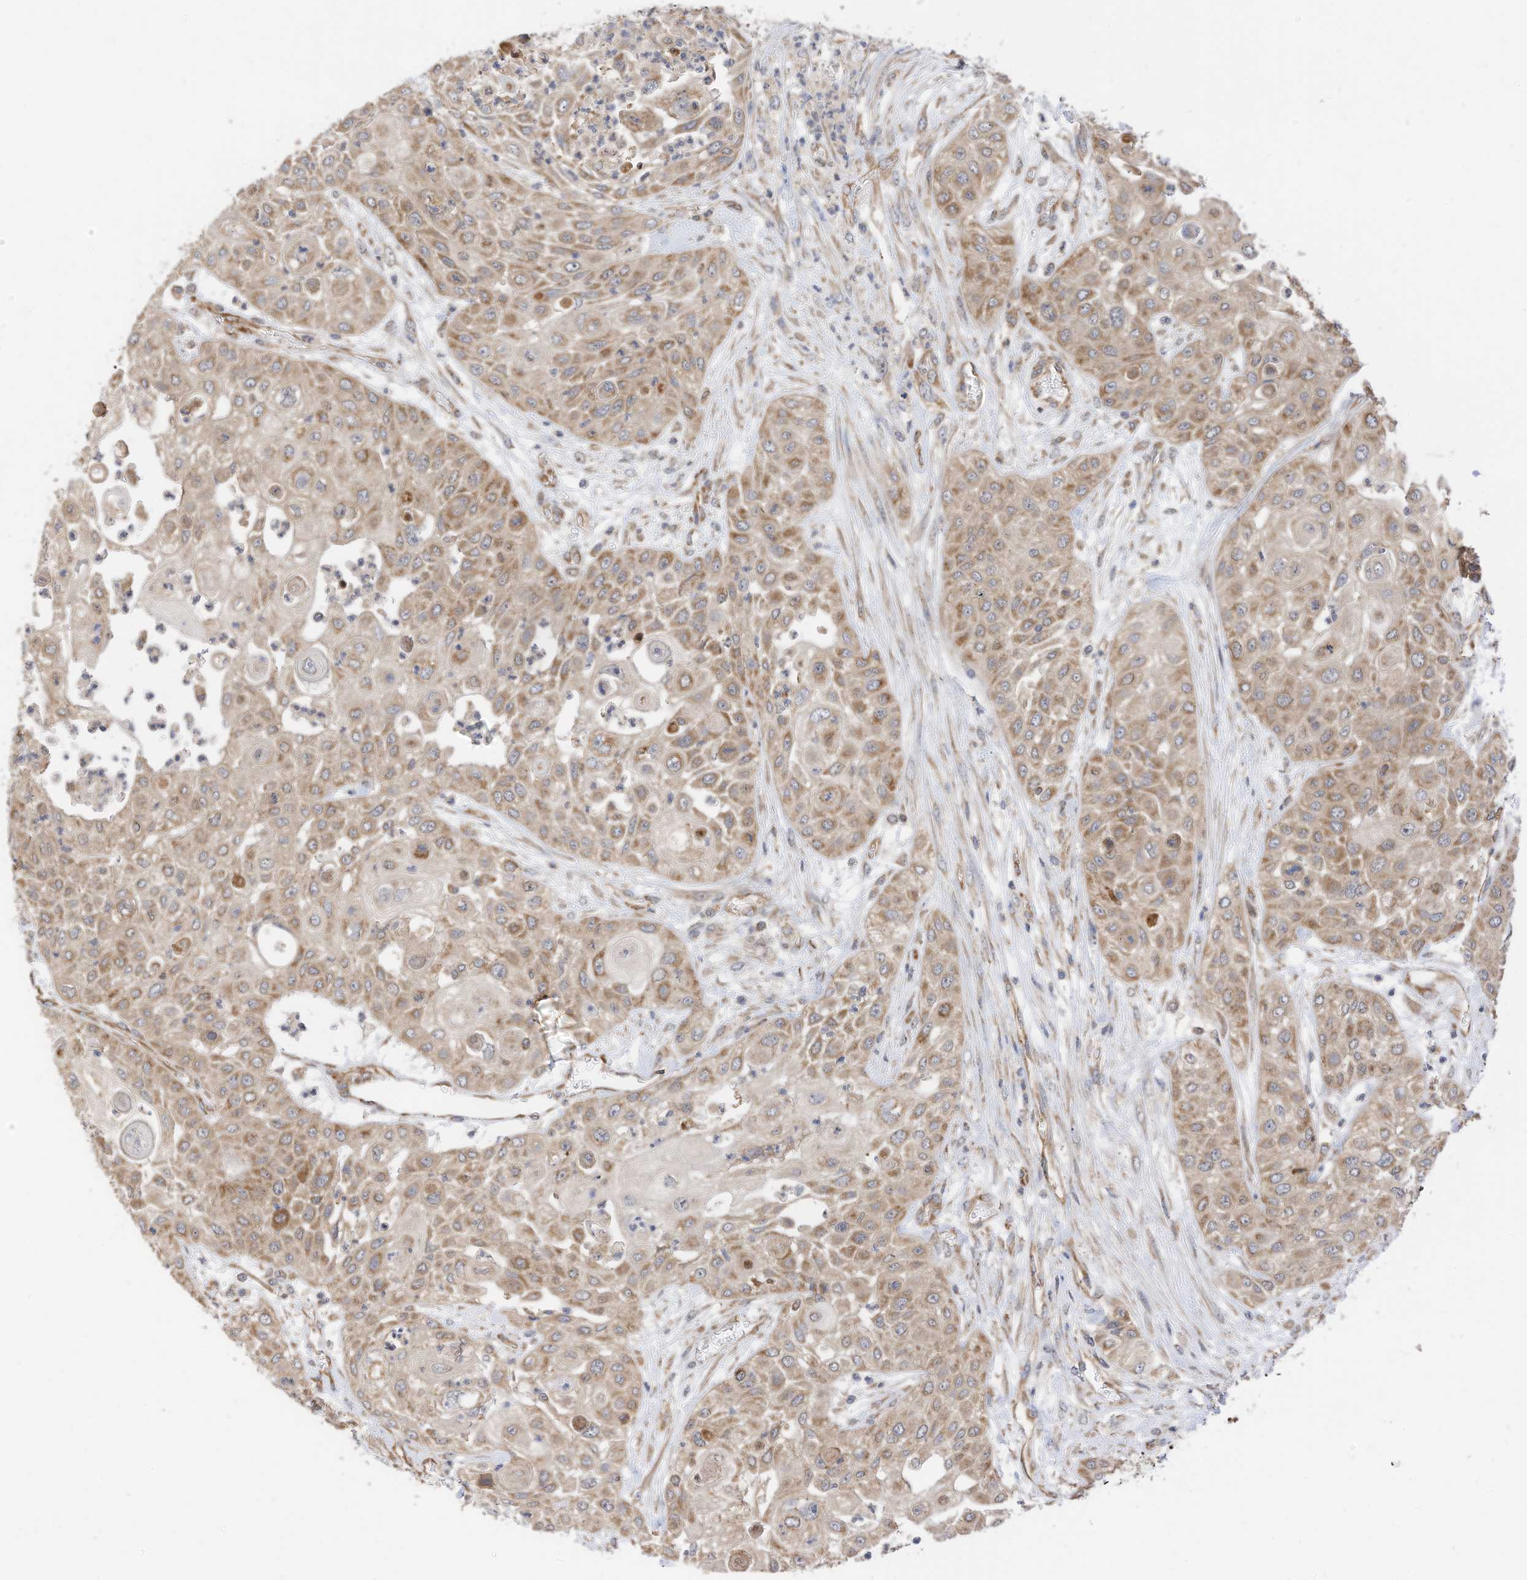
{"staining": {"intensity": "weak", "quantity": ">75%", "location": "cytoplasmic/membranous"}, "tissue": "urothelial cancer", "cell_type": "Tumor cells", "image_type": "cancer", "snomed": [{"axis": "morphology", "description": "Urothelial carcinoma, High grade"}, {"axis": "topography", "description": "Urinary bladder"}], "caption": "A photomicrograph showing weak cytoplasmic/membranous positivity in approximately >75% of tumor cells in urothelial cancer, as visualized by brown immunohistochemical staining.", "gene": "METTL6", "patient": {"sex": "female", "age": 79}}